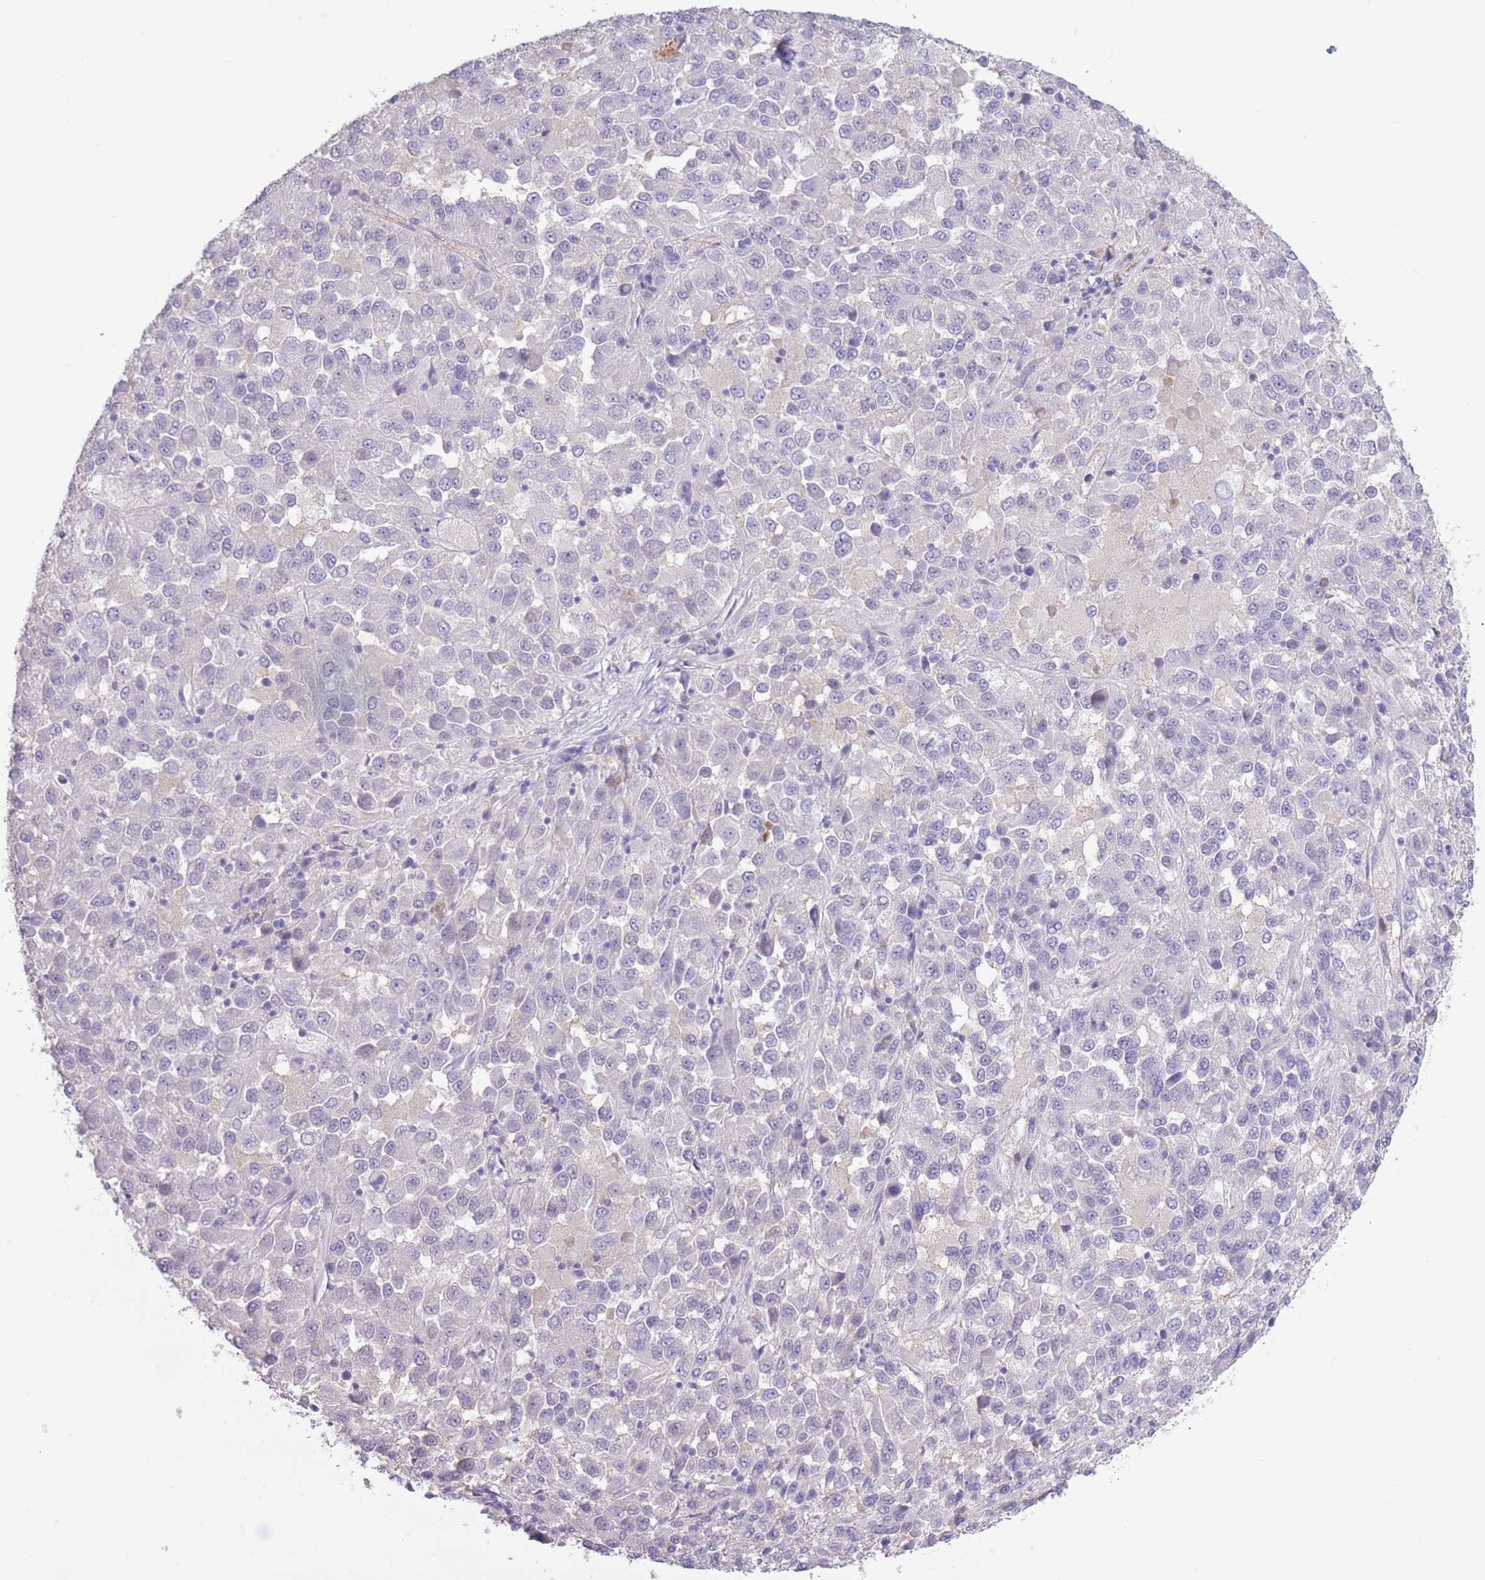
{"staining": {"intensity": "negative", "quantity": "none", "location": "none"}, "tissue": "melanoma", "cell_type": "Tumor cells", "image_type": "cancer", "snomed": [{"axis": "morphology", "description": "Malignant melanoma, Metastatic site"}, {"axis": "topography", "description": "Lung"}], "caption": "Histopathology image shows no significant protein positivity in tumor cells of malignant melanoma (metastatic site).", "gene": "OR7C1", "patient": {"sex": "male", "age": 64}}